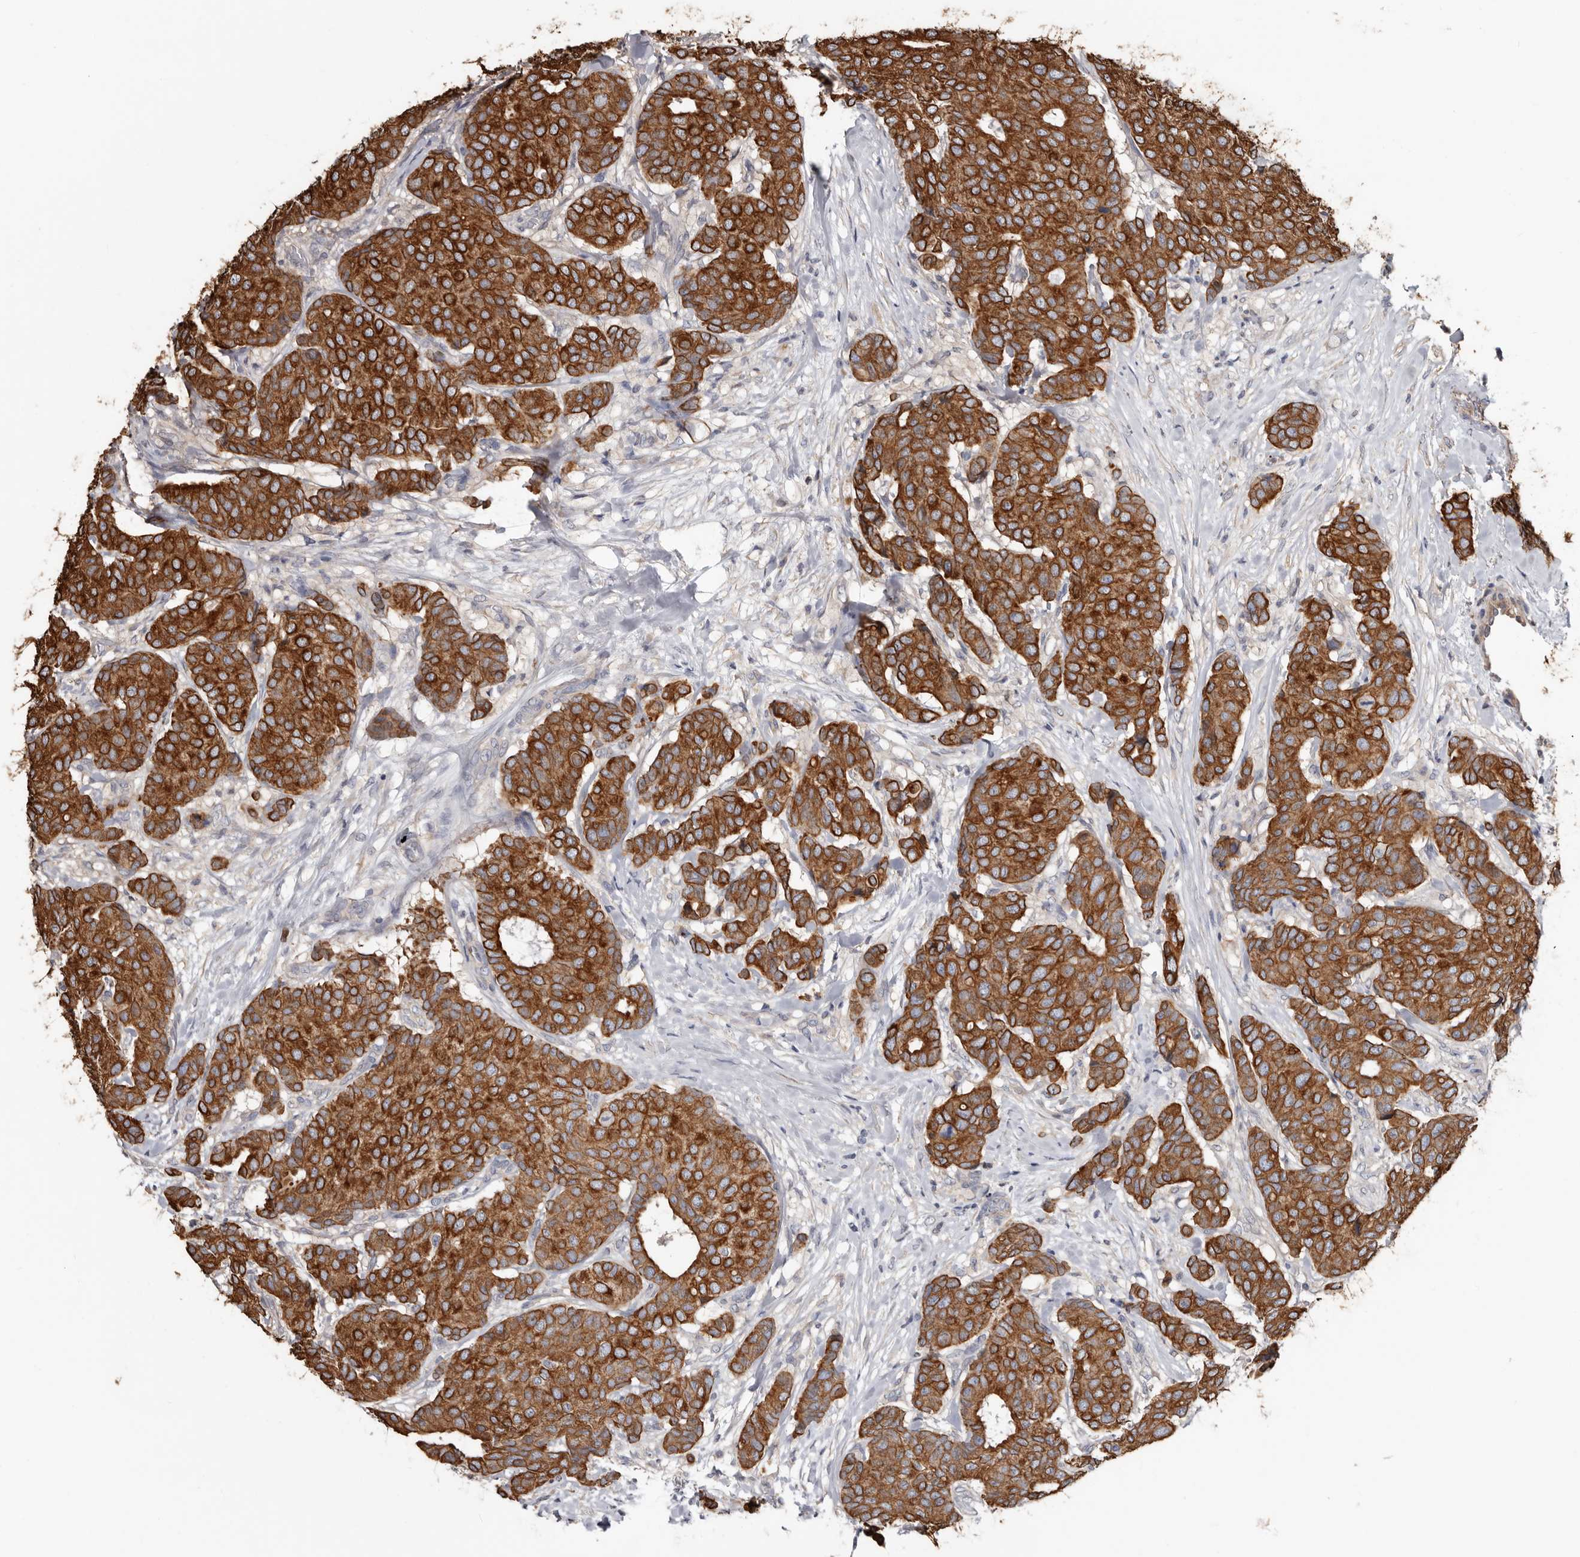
{"staining": {"intensity": "strong", "quantity": ">75%", "location": "cytoplasmic/membranous"}, "tissue": "breast cancer", "cell_type": "Tumor cells", "image_type": "cancer", "snomed": [{"axis": "morphology", "description": "Duct carcinoma"}, {"axis": "topography", "description": "Breast"}], "caption": "IHC (DAB) staining of human breast cancer displays strong cytoplasmic/membranous protein positivity in about >75% of tumor cells.", "gene": "MRPL18", "patient": {"sex": "female", "age": 75}}